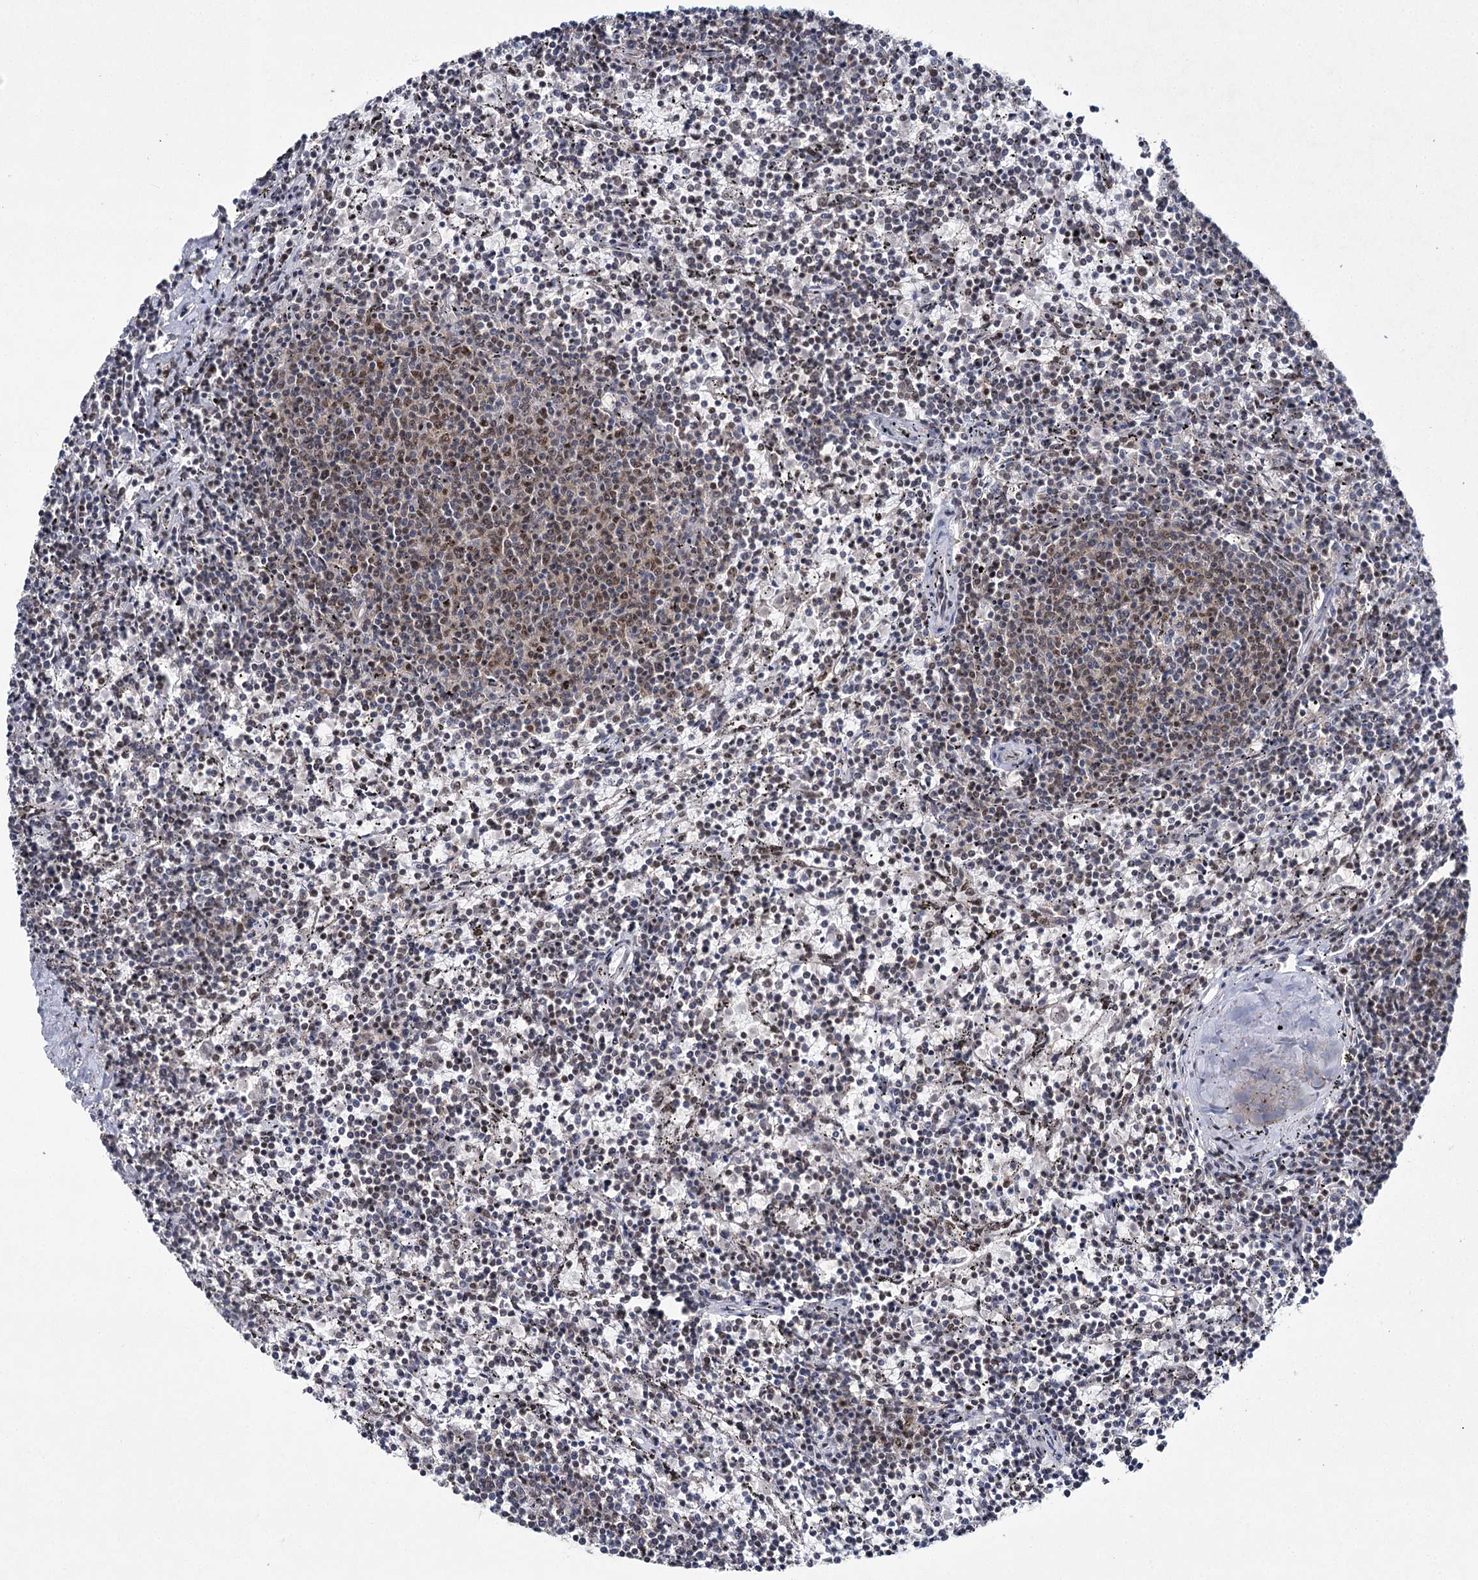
{"staining": {"intensity": "weak", "quantity": "25%-75%", "location": "nuclear"}, "tissue": "lymphoma", "cell_type": "Tumor cells", "image_type": "cancer", "snomed": [{"axis": "morphology", "description": "Malignant lymphoma, non-Hodgkin's type, Low grade"}, {"axis": "topography", "description": "Spleen"}], "caption": "High-magnification brightfield microscopy of low-grade malignant lymphoma, non-Hodgkin's type stained with DAB (3,3'-diaminobenzidine) (brown) and counterstained with hematoxylin (blue). tumor cells exhibit weak nuclear positivity is identified in about25%-75% of cells.", "gene": "SCAF8", "patient": {"sex": "female", "age": 50}}